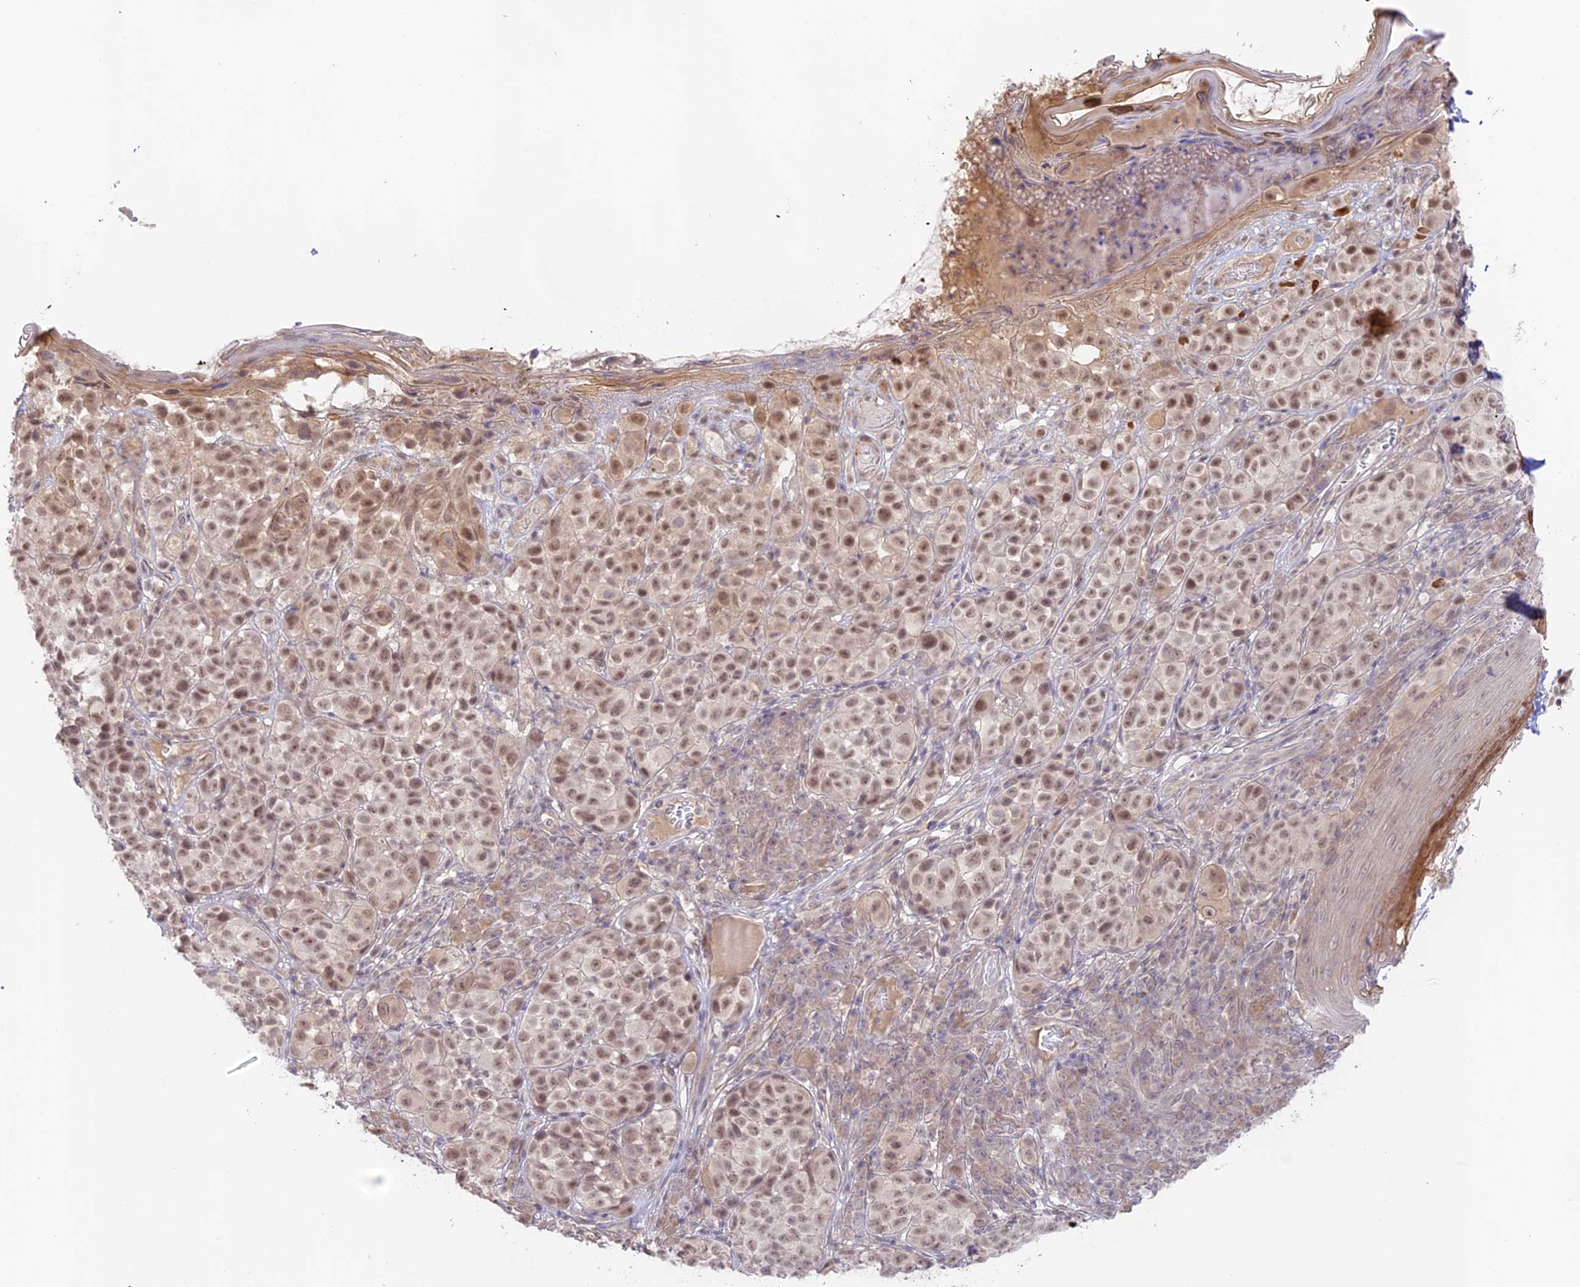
{"staining": {"intensity": "moderate", "quantity": ">75%", "location": "nuclear"}, "tissue": "melanoma", "cell_type": "Tumor cells", "image_type": "cancer", "snomed": [{"axis": "morphology", "description": "Malignant melanoma, NOS"}, {"axis": "topography", "description": "Skin"}], "caption": "Melanoma stained with immunohistochemistry shows moderate nuclear expression in approximately >75% of tumor cells.", "gene": "CAMSAP3", "patient": {"sex": "male", "age": 38}}